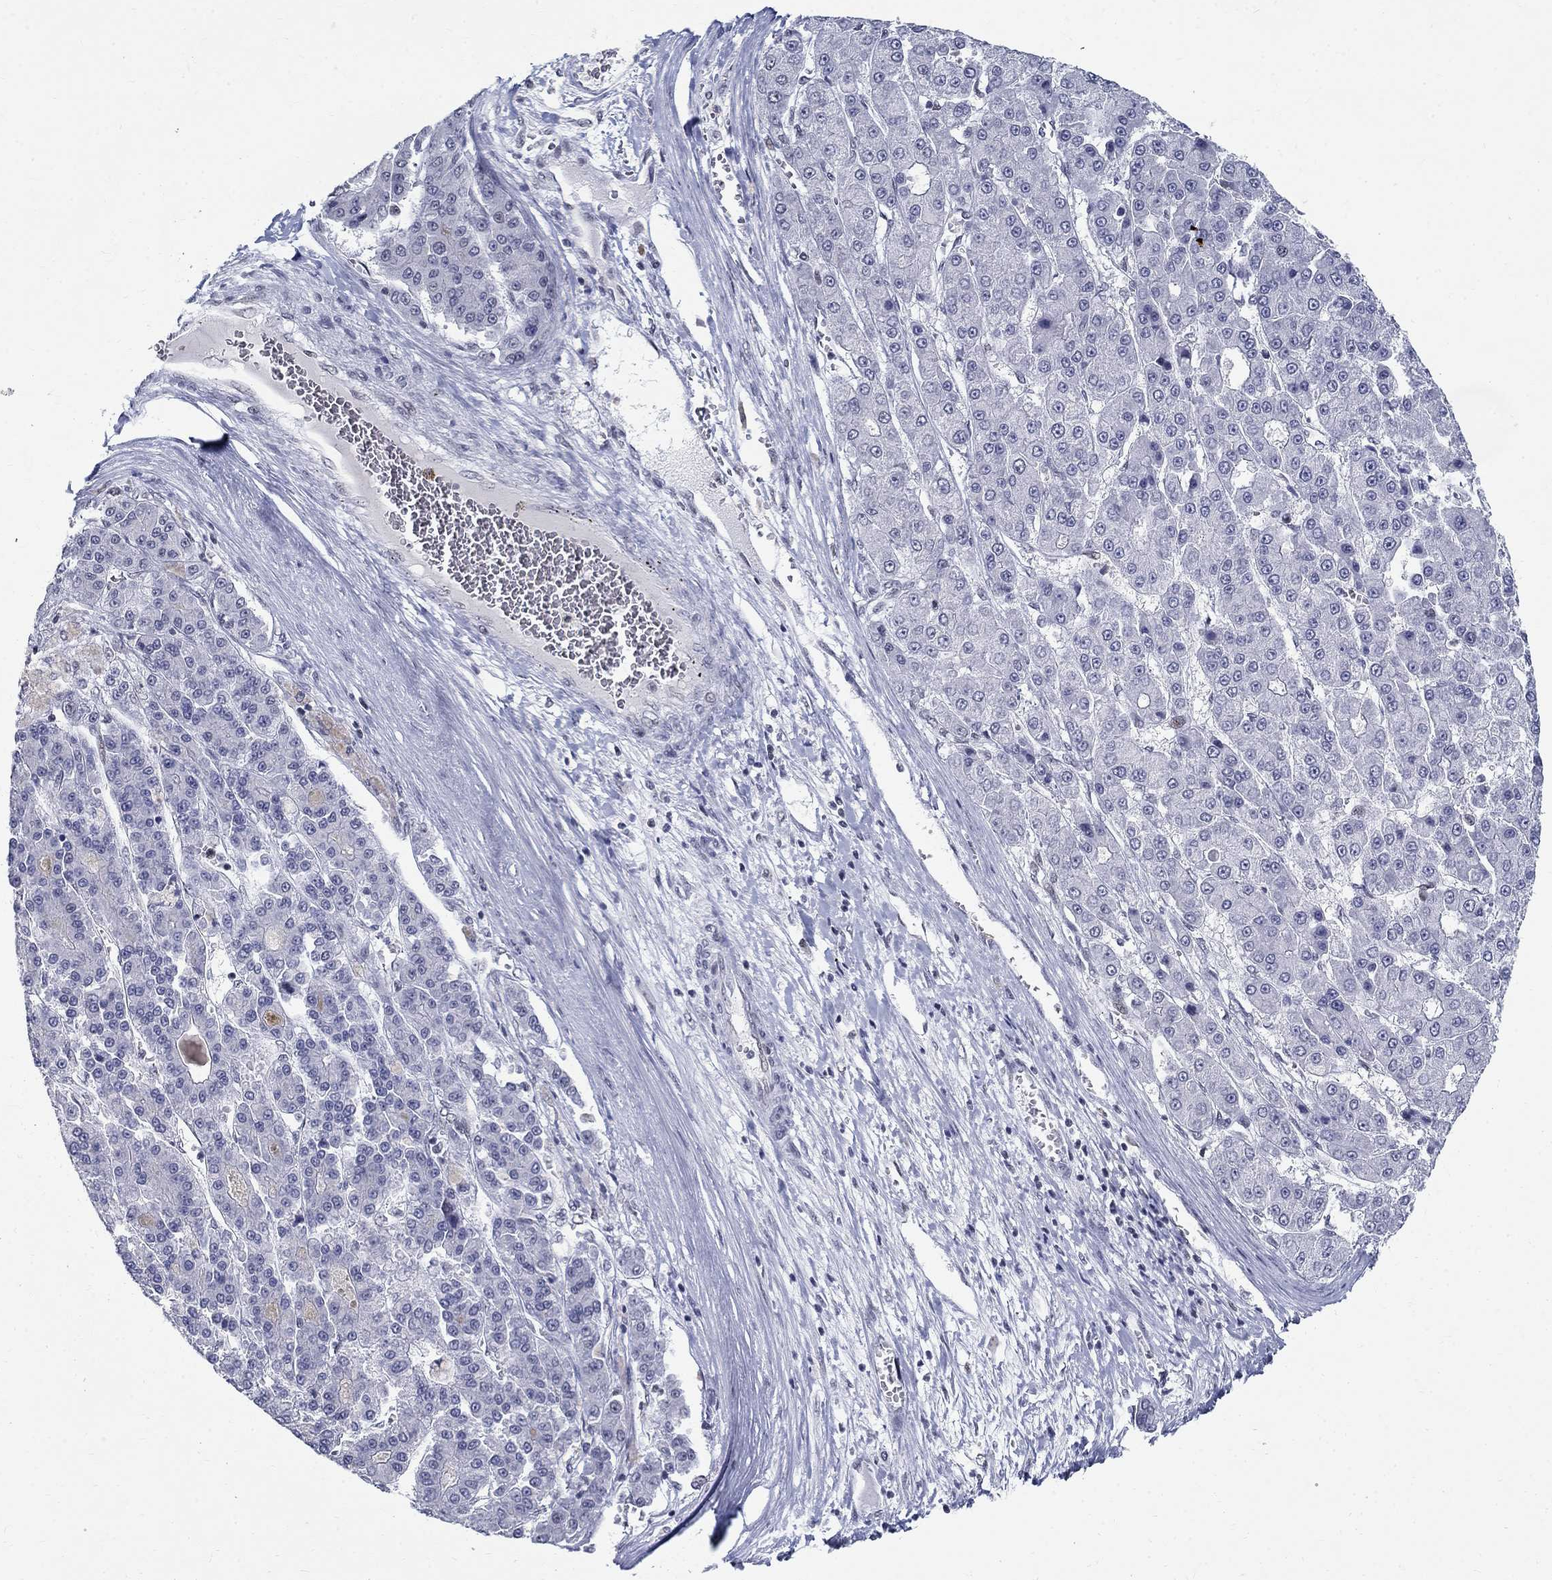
{"staining": {"intensity": "negative", "quantity": "none", "location": "none"}, "tissue": "liver cancer", "cell_type": "Tumor cells", "image_type": "cancer", "snomed": [{"axis": "morphology", "description": "Carcinoma, Hepatocellular, NOS"}, {"axis": "topography", "description": "Liver"}], "caption": "Tumor cells show no significant protein expression in liver hepatocellular carcinoma.", "gene": "BHLHE22", "patient": {"sex": "male", "age": 70}}